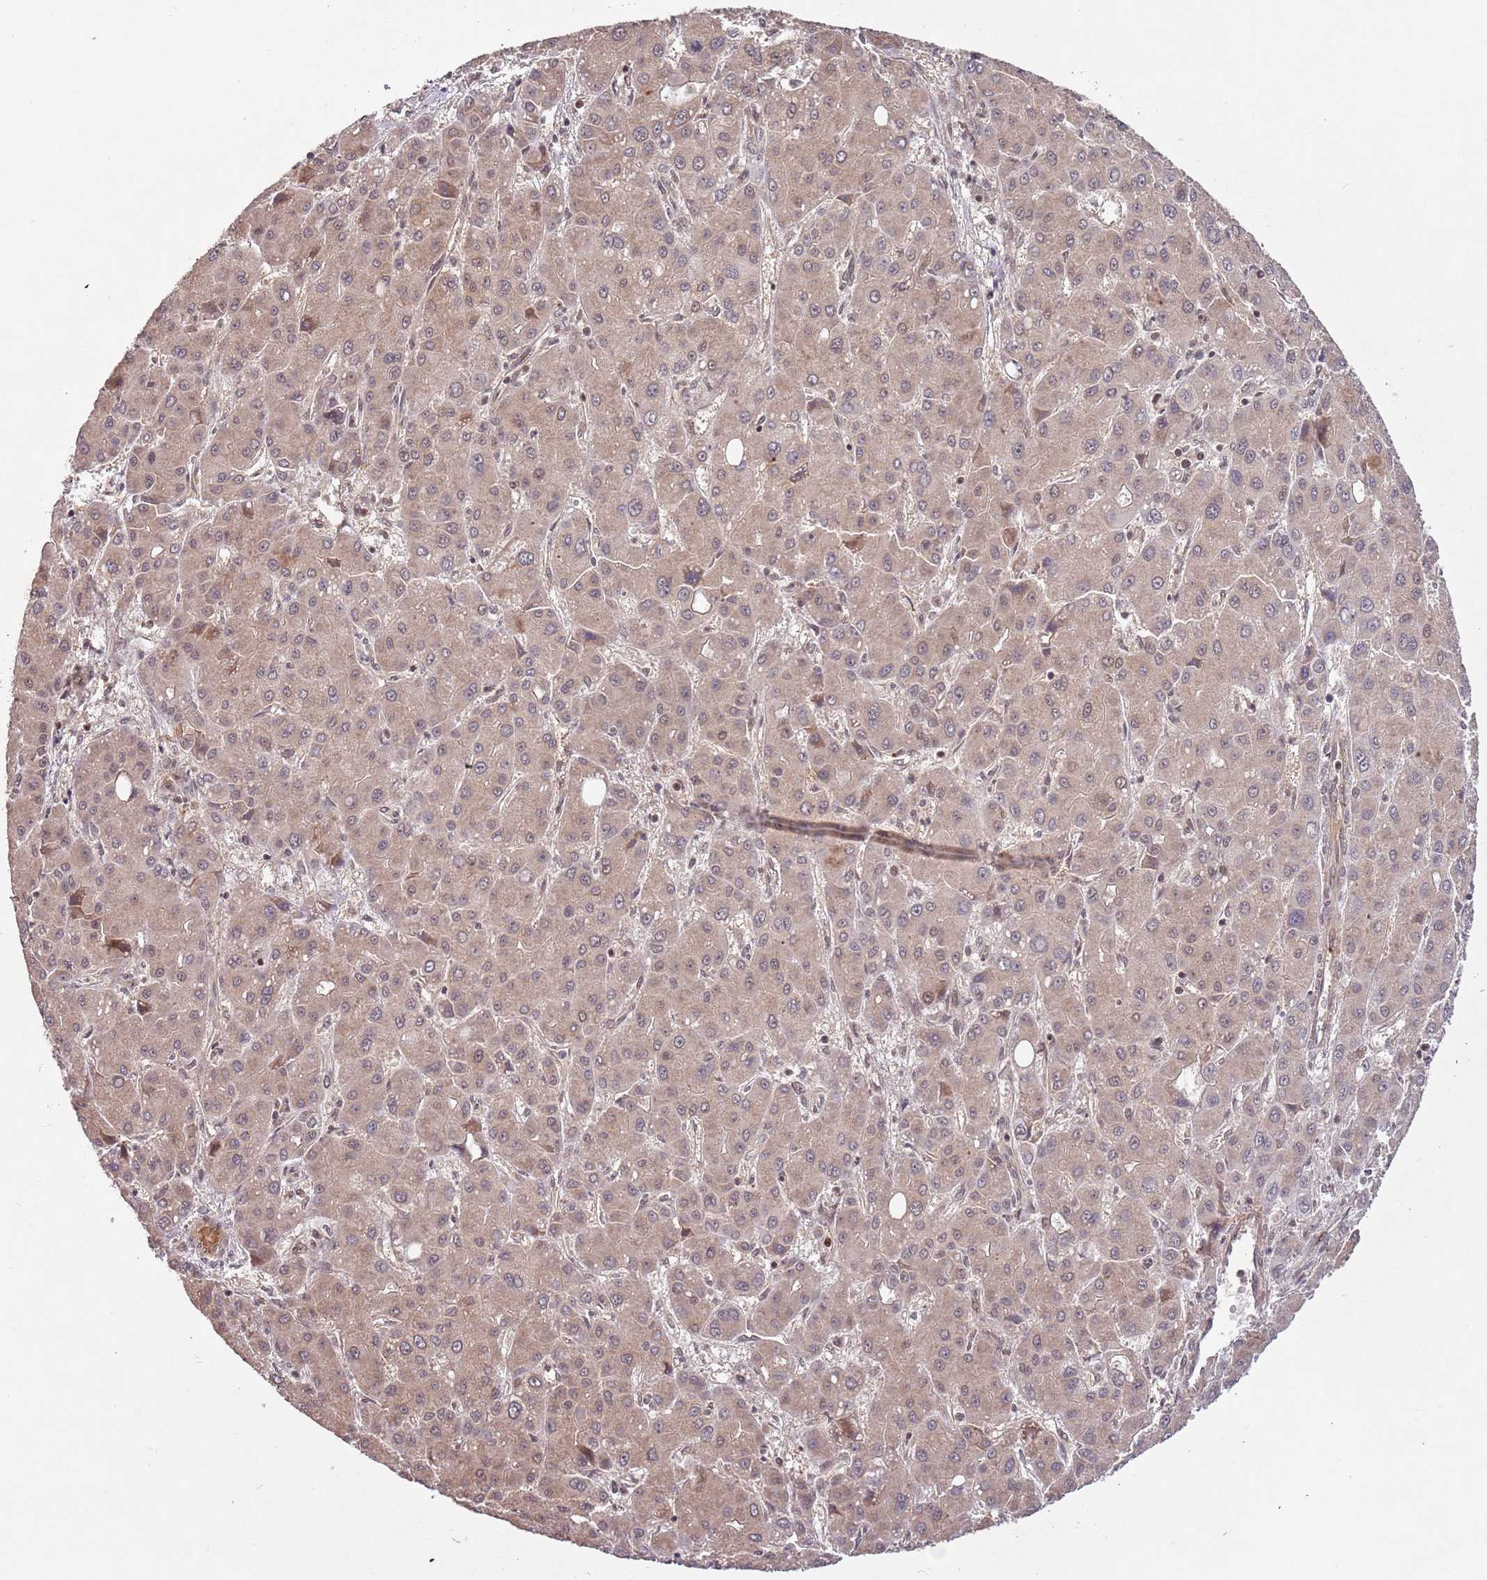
{"staining": {"intensity": "weak", "quantity": ">75%", "location": "cytoplasmic/membranous"}, "tissue": "liver cancer", "cell_type": "Tumor cells", "image_type": "cancer", "snomed": [{"axis": "morphology", "description": "Carcinoma, Hepatocellular, NOS"}, {"axis": "topography", "description": "Liver"}], "caption": "Liver cancer stained with DAB IHC demonstrates low levels of weak cytoplasmic/membranous expression in about >75% of tumor cells.", "gene": "SUDS3", "patient": {"sex": "male", "age": 55}}